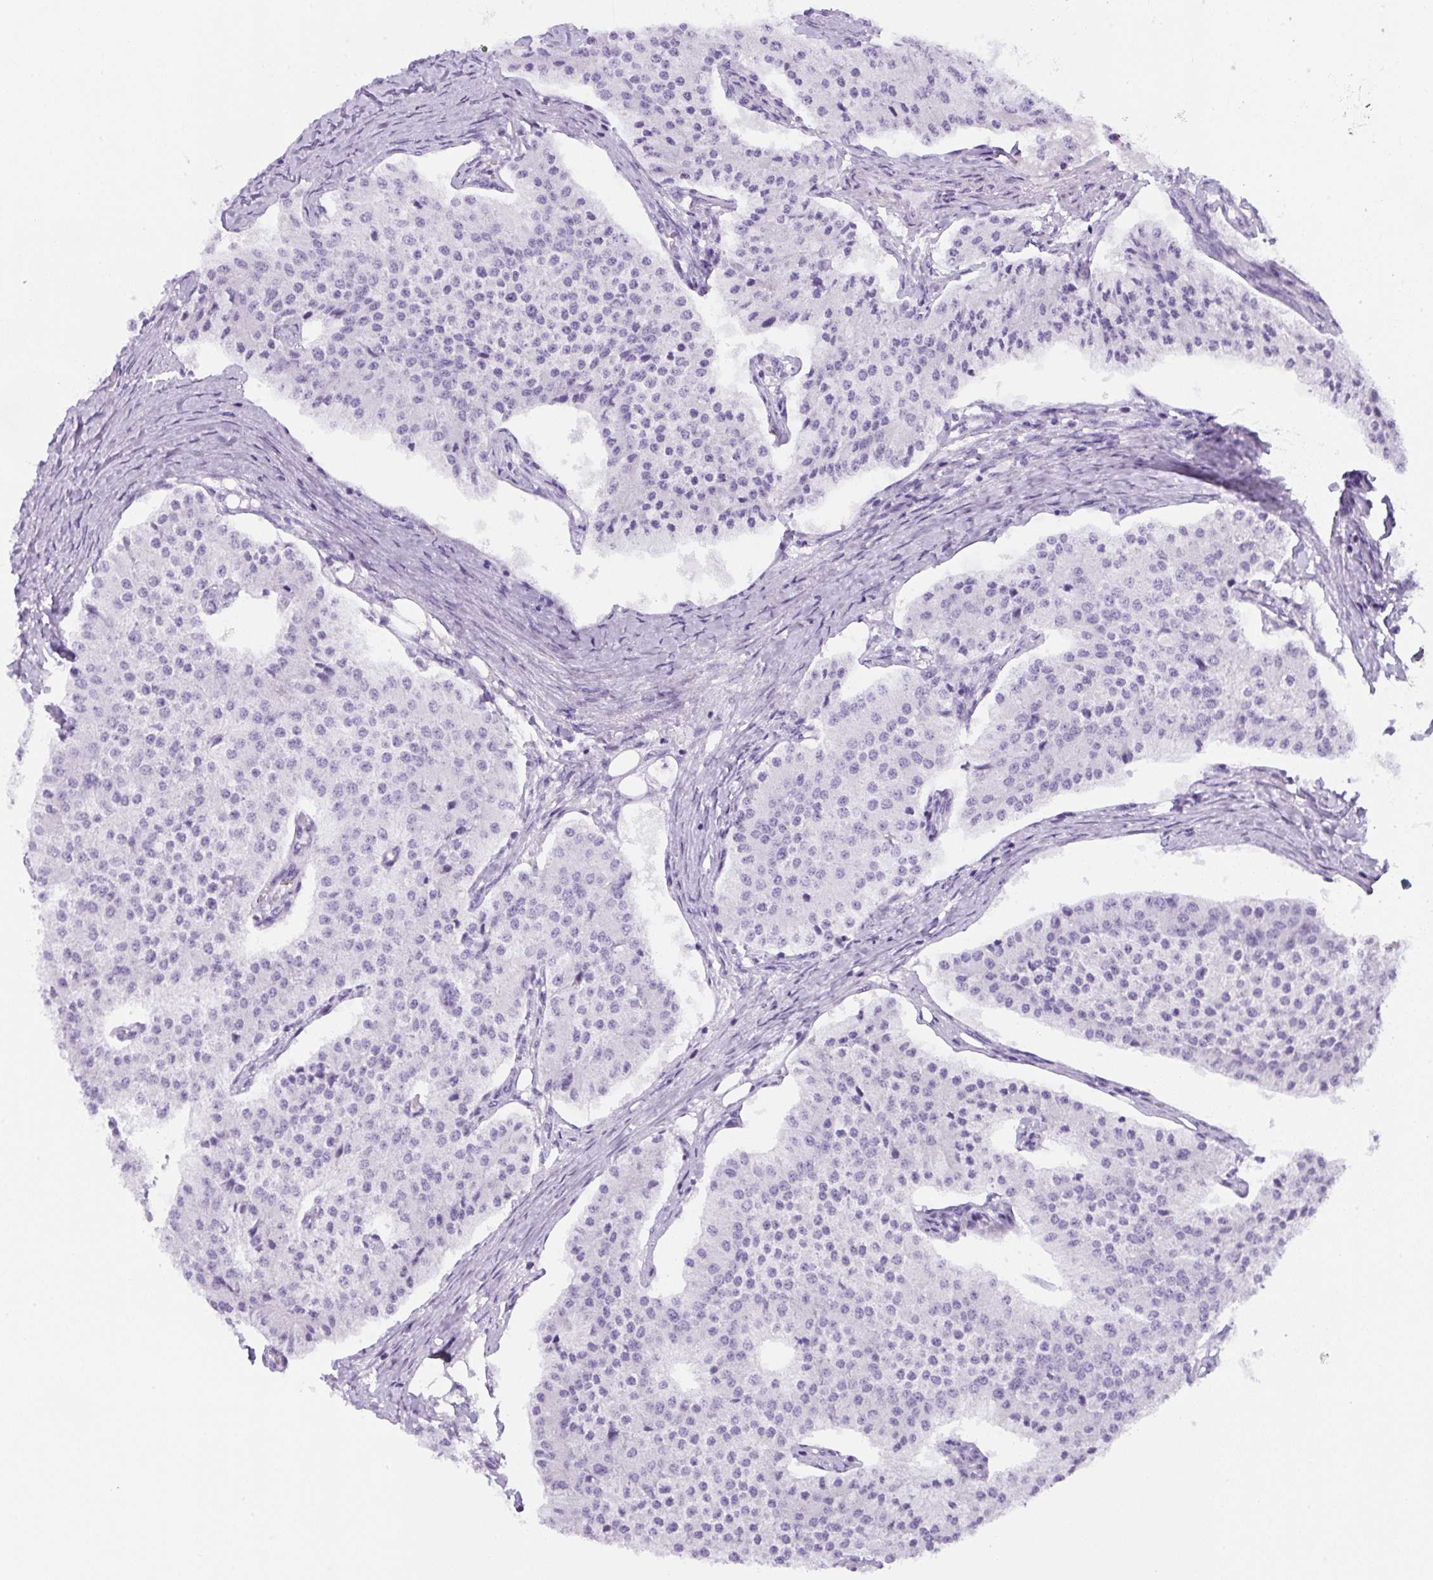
{"staining": {"intensity": "negative", "quantity": "none", "location": "none"}, "tissue": "carcinoid", "cell_type": "Tumor cells", "image_type": "cancer", "snomed": [{"axis": "morphology", "description": "Carcinoid, malignant, NOS"}, {"axis": "topography", "description": "Colon"}], "caption": "A micrograph of human carcinoid is negative for staining in tumor cells.", "gene": "UBL3", "patient": {"sex": "female", "age": 52}}